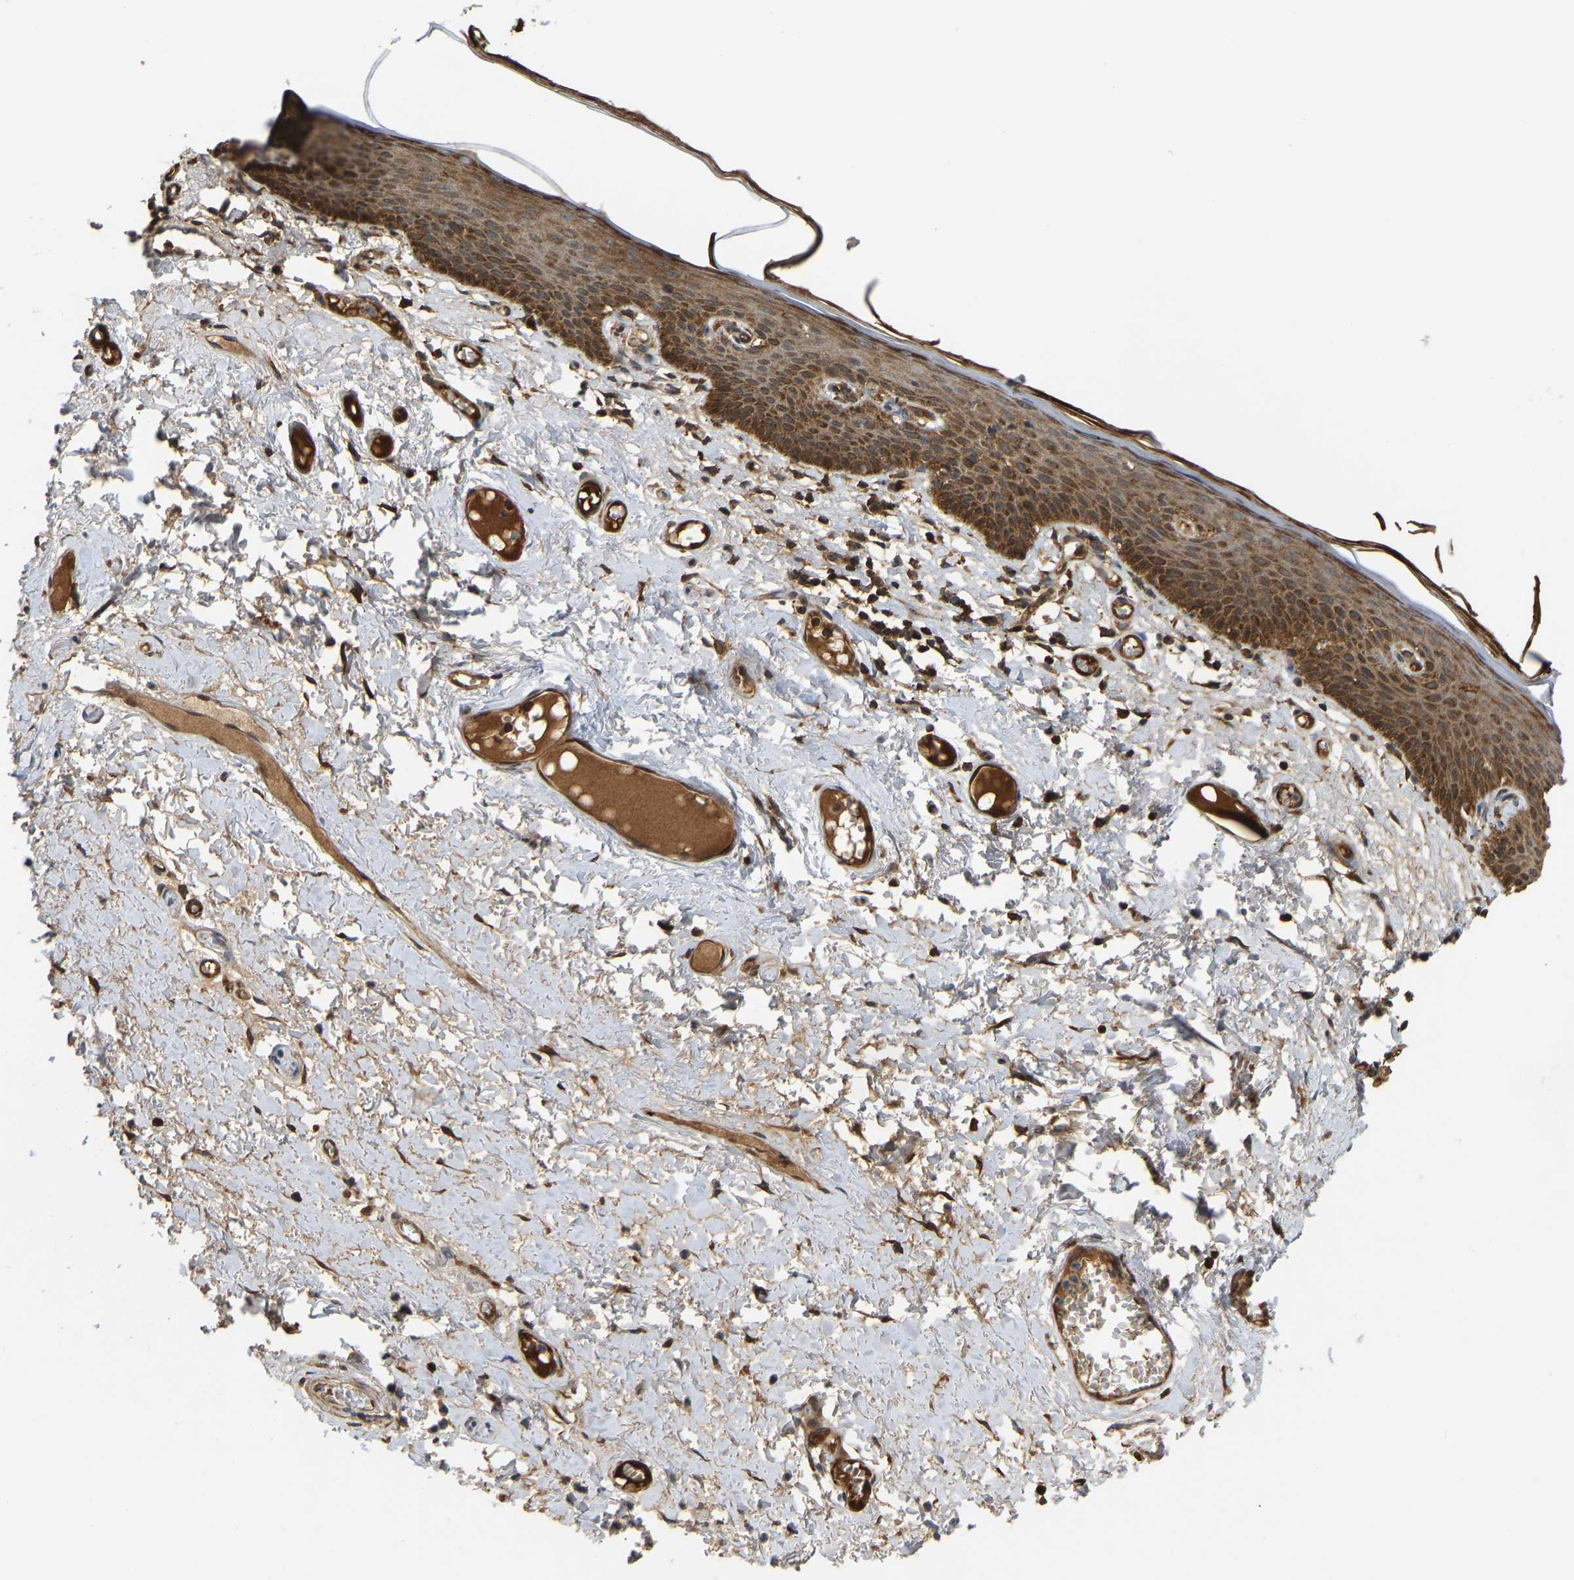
{"staining": {"intensity": "strong", "quantity": ">75%", "location": "cytoplasmic/membranous"}, "tissue": "skin", "cell_type": "Epidermal cells", "image_type": "normal", "snomed": [{"axis": "morphology", "description": "Normal tissue, NOS"}, {"axis": "topography", "description": "Vulva"}], "caption": "Strong cytoplasmic/membranous positivity for a protein is appreciated in approximately >75% of epidermal cells of benign skin using IHC.", "gene": "RASGRF2", "patient": {"sex": "female", "age": 54}}